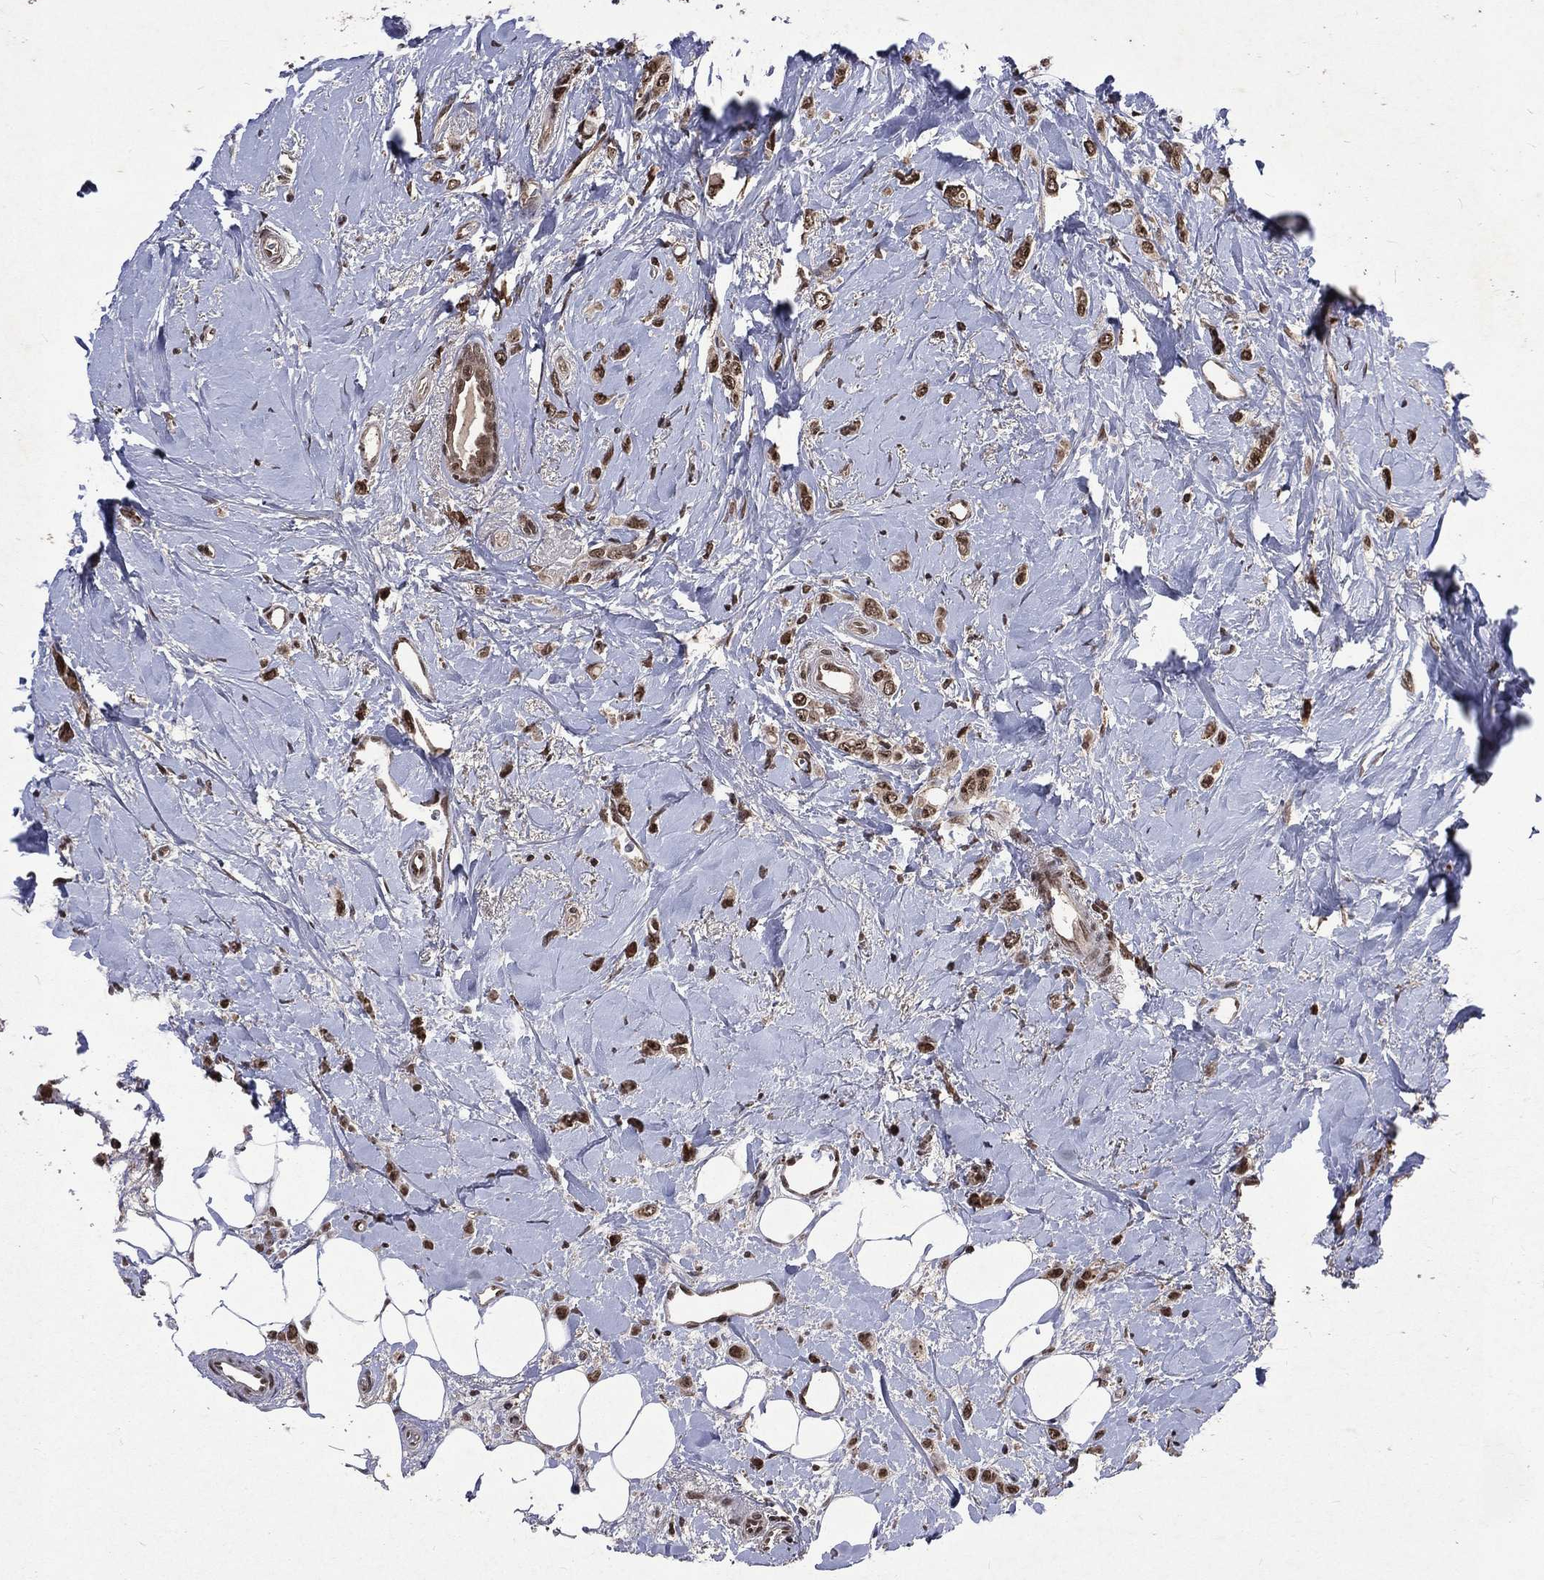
{"staining": {"intensity": "strong", "quantity": ">75%", "location": "nuclear"}, "tissue": "breast cancer", "cell_type": "Tumor cells", "image_type": "cancer", "snomed": [{"axis": "morphology", "description": "Lobular carcinoma"}, {"axis": "topography", "description": "Breast"}], "caption": "The histopathology image displays a brown stain indicating the presence of a protein in the nuclear of tumor cells in breast lobular carcinoma.", "gene": "DMAP1", "patient": {"sex": "female", "age": 66}}